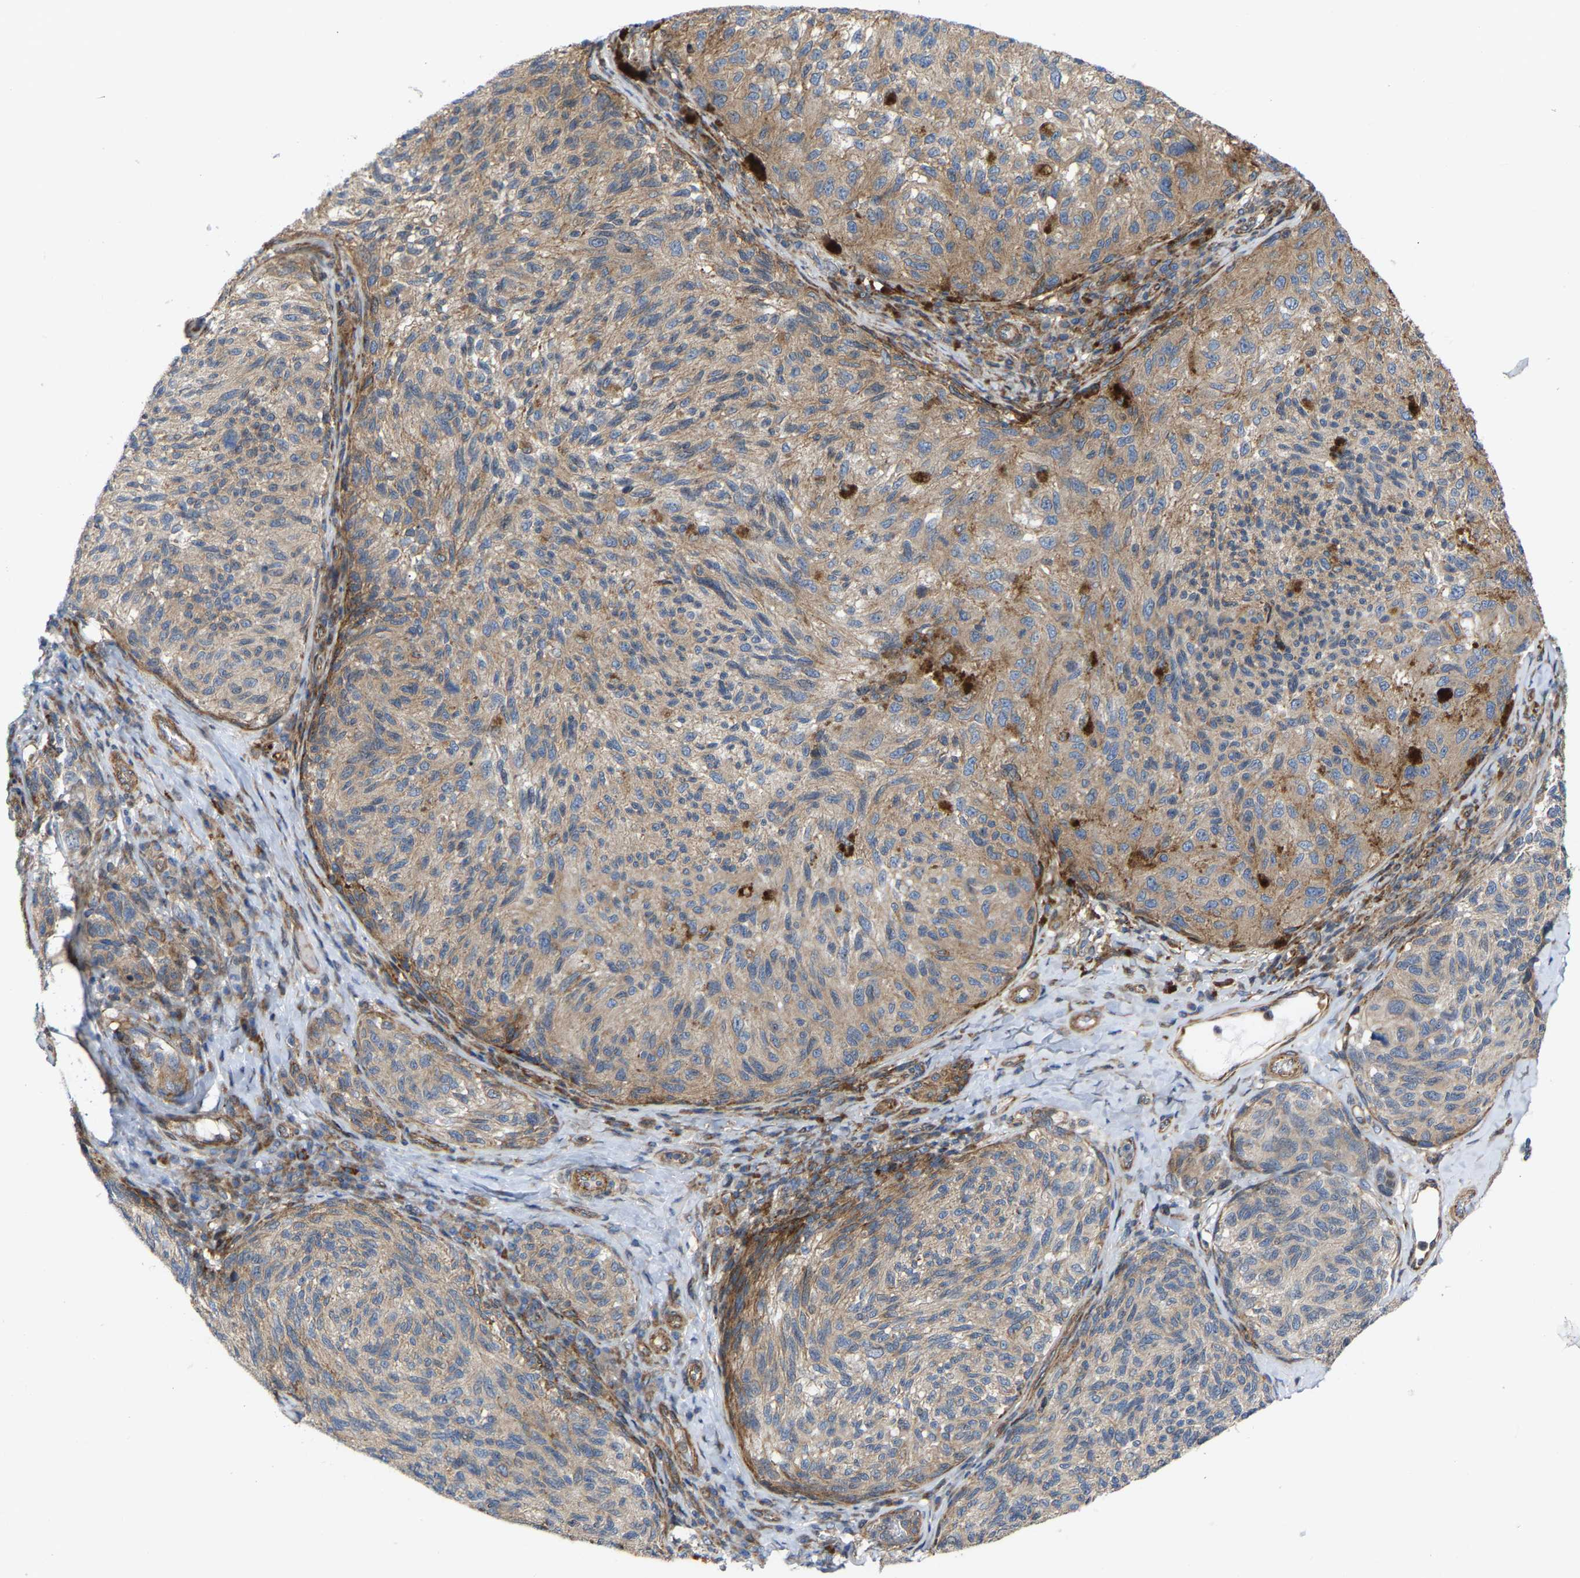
{"staining": {"intensity": "moderate", "quantity": ">75%", "location": "cytoplasmic/membranous"}, "tissue": "melanoma", "cell_type": "Tumor cells", "image_type": "cancer", "snomed": [{"axis": "morphology", "description": "Malignant melanoma, NOS"}, {"axis": "topography", "description": "Skin"}], "caption": "Brown immunohistochemical staining in malignant melanoma shows moderate cytoplasmic/membranous expression in approximately >75% of tumor cells.", "gene": "TOR1B", "patient": {"sex": "female", "age": 73}}